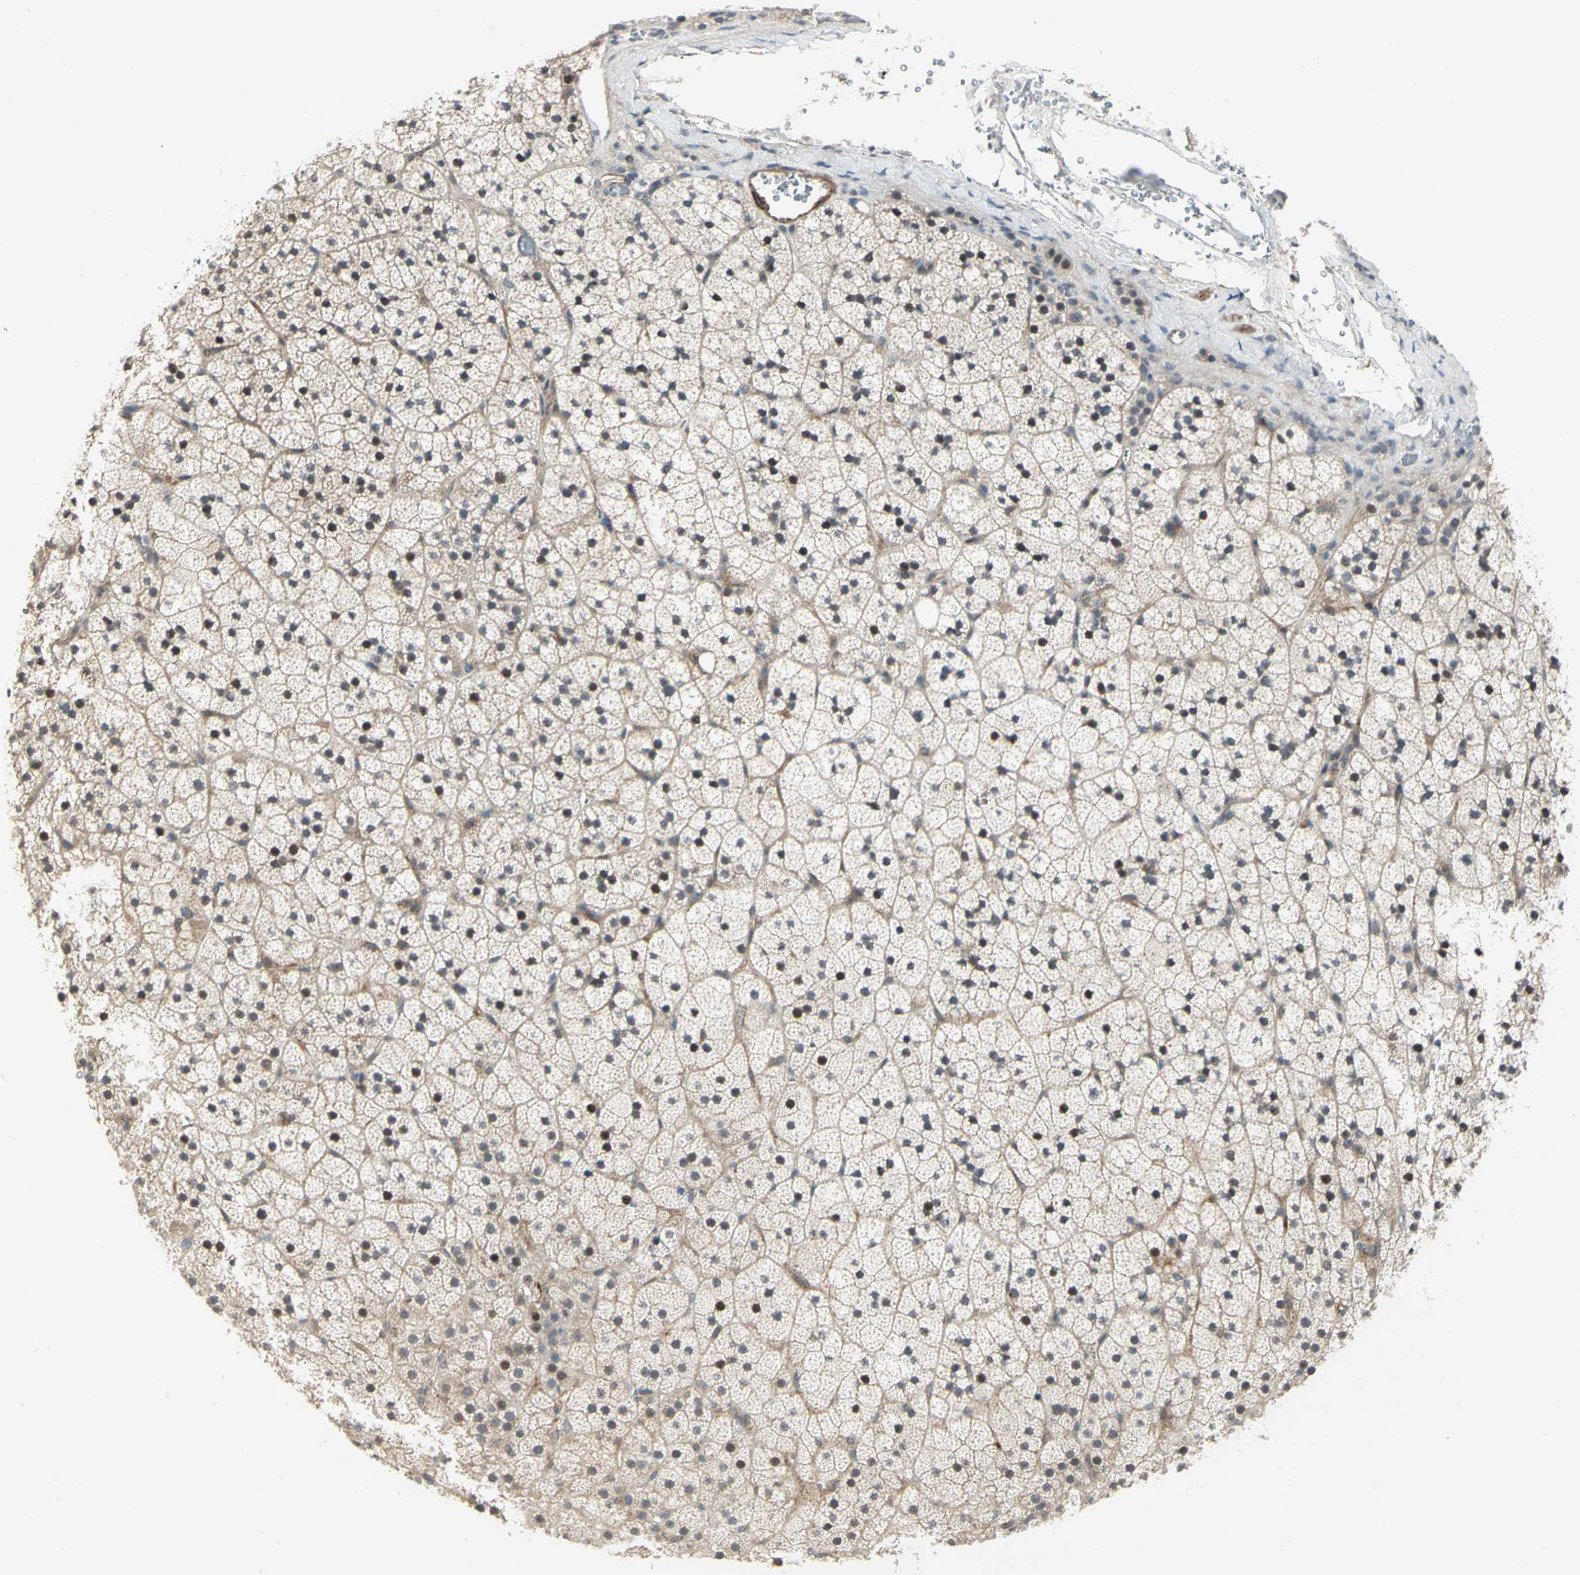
{"staining": {"intensity": "weak", "quantity": "25%-75%", "location": "cytoplasmic/membranous,nuclear"}, "tissue": "adrenal gland", "cell_type": "Glandular cells", "image_type": "normal", "snomed": [{"axis": "morphology", "description": "Normal tissue, NOS"}, {"axis": "topography", "description": "Adrenal gland"}], "caption": "This is a micrograph of immunohistochemistry staining of normal adrenal gland, which shows weak staining in the cytoplasmic/membranous,nuclear of glandular cells.", "gene": "PLAGL2", "patient": {"sex": "male", "age": 35}}